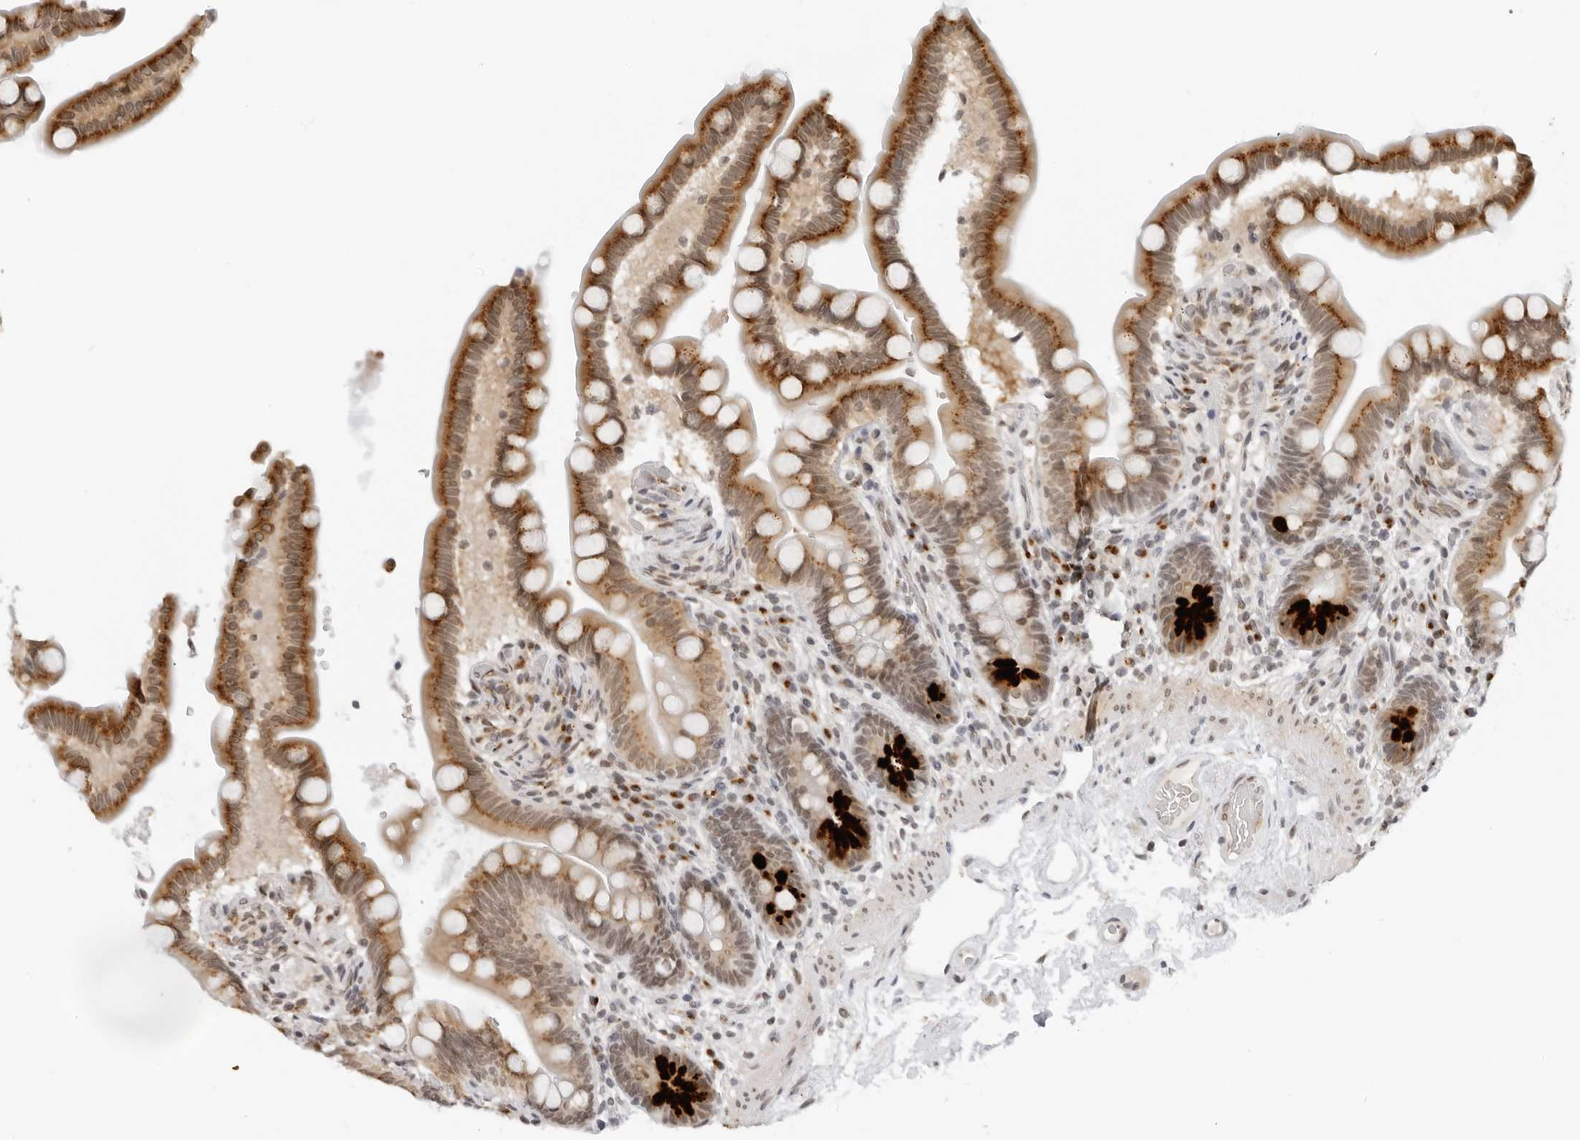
{"staining": {"intensity": "weak", "quantity": "<25%", "location": "cytoplasmic/membranous"}, "tissue": "colon", "cell_type": "Endothelial cells", "image_type": "normal", "snomed": [{"axis": "morphology", "description": "Normal tissue, NOS"}, {"axis": "topography", "description": "Smooth muscle"}, {"axis": "topography", "description": "Colon"}], "caption": "Endothelial cells show no significant positivity in normal colon.", "gene": "TOX4", "patient": {"sex": "male", "age": 73}}